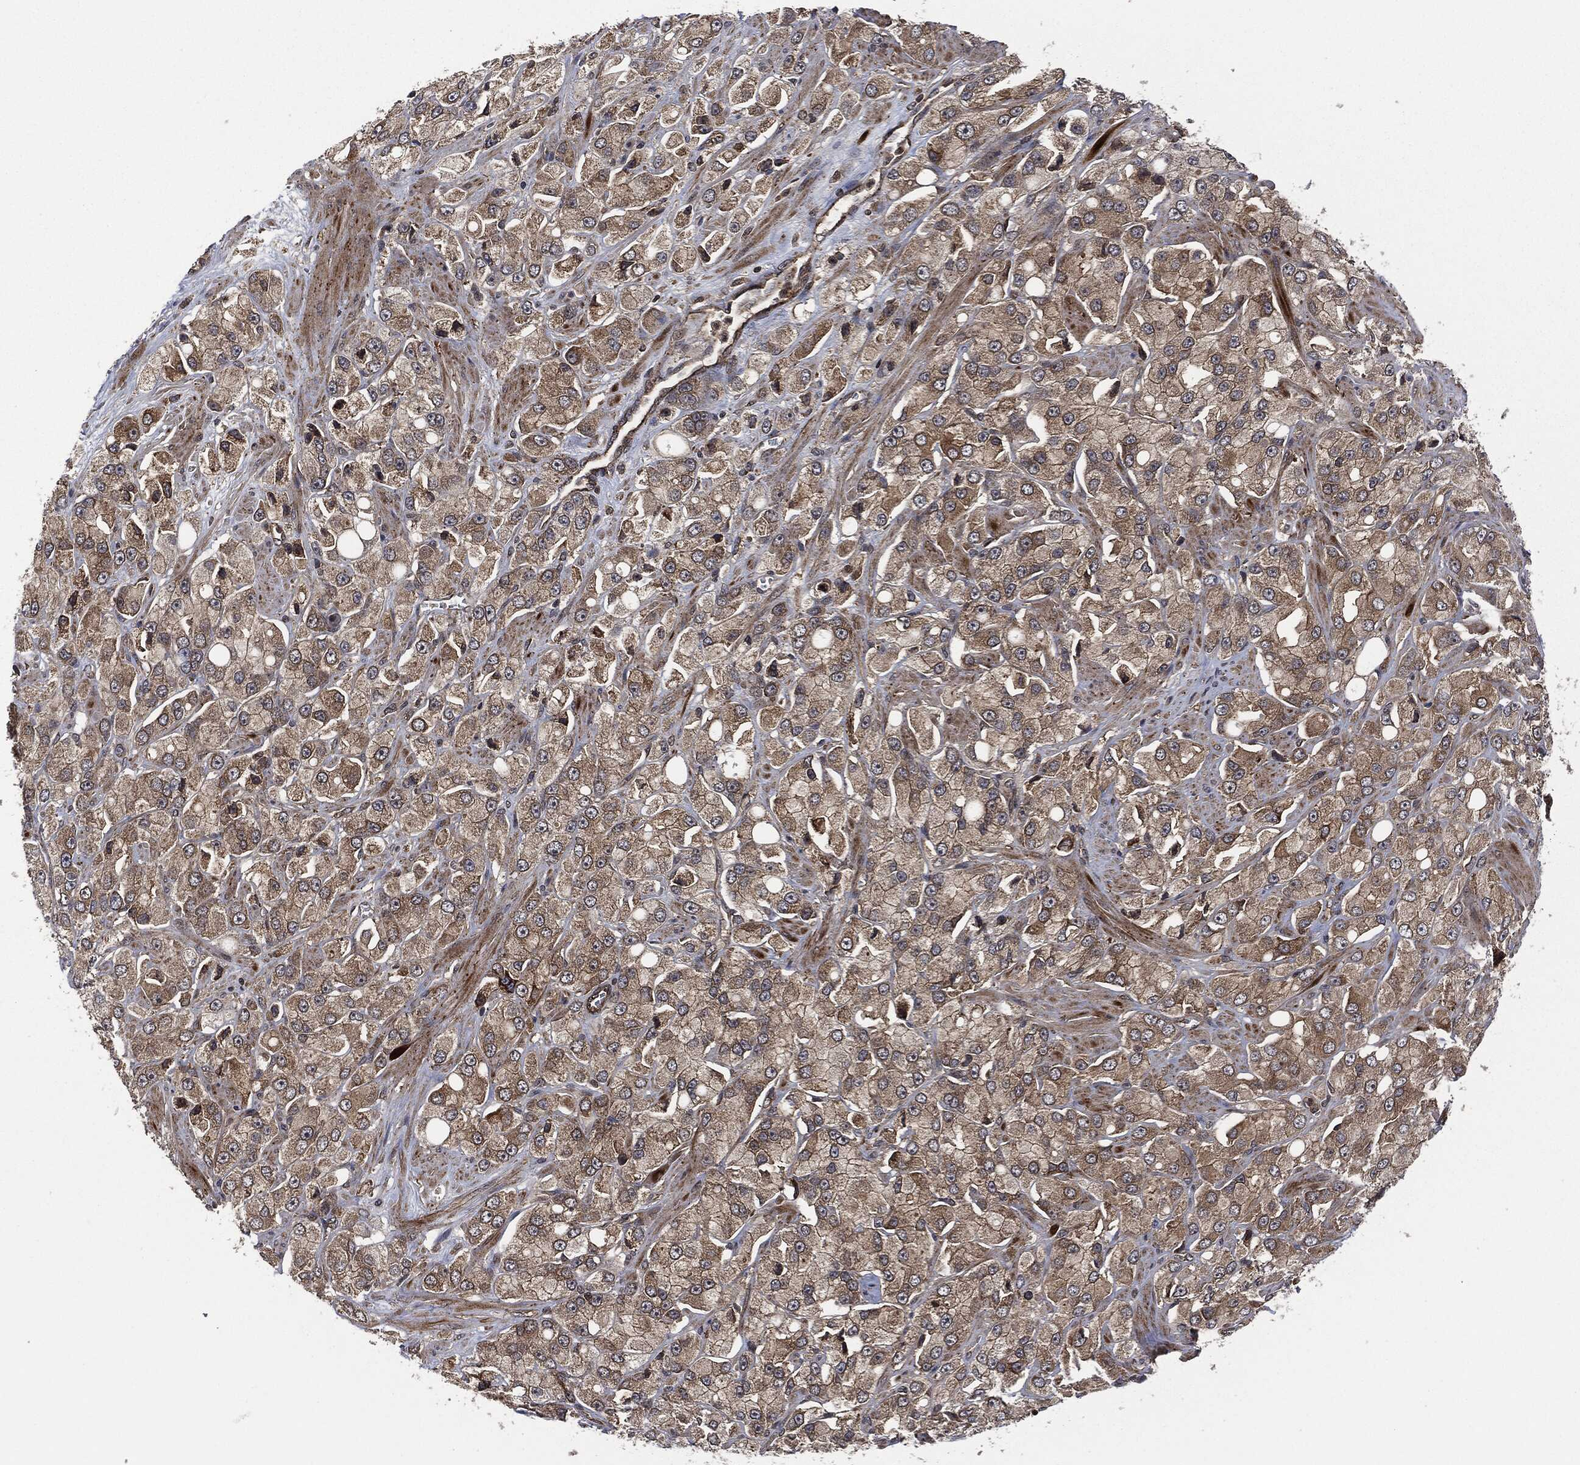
{"staining": {"intensity": "moderate", "quantity": ">75%", "location": "cytoplasmic/membranous"}, "tissue": "prostate cancer", "cell_type": "Tumor cells", "image_type": "cancer", "snomed": [{"axis": "morphology", "description": "Adenocarcinoma, NOS"}, {"axis": "topography", "description": "Prostate and seminal vesicle, NOS"}, {"axis": "topography", "description": "Prostate"}], "caption": "Adenocarcinoma (prostate) tissue displays moderate cytoplasmic/membranous positivity in about >75% of tumor cells, visualized by immunohistochemistry.", "gene": "HRAS", "patient": {"sex": "male", "age": 64}}